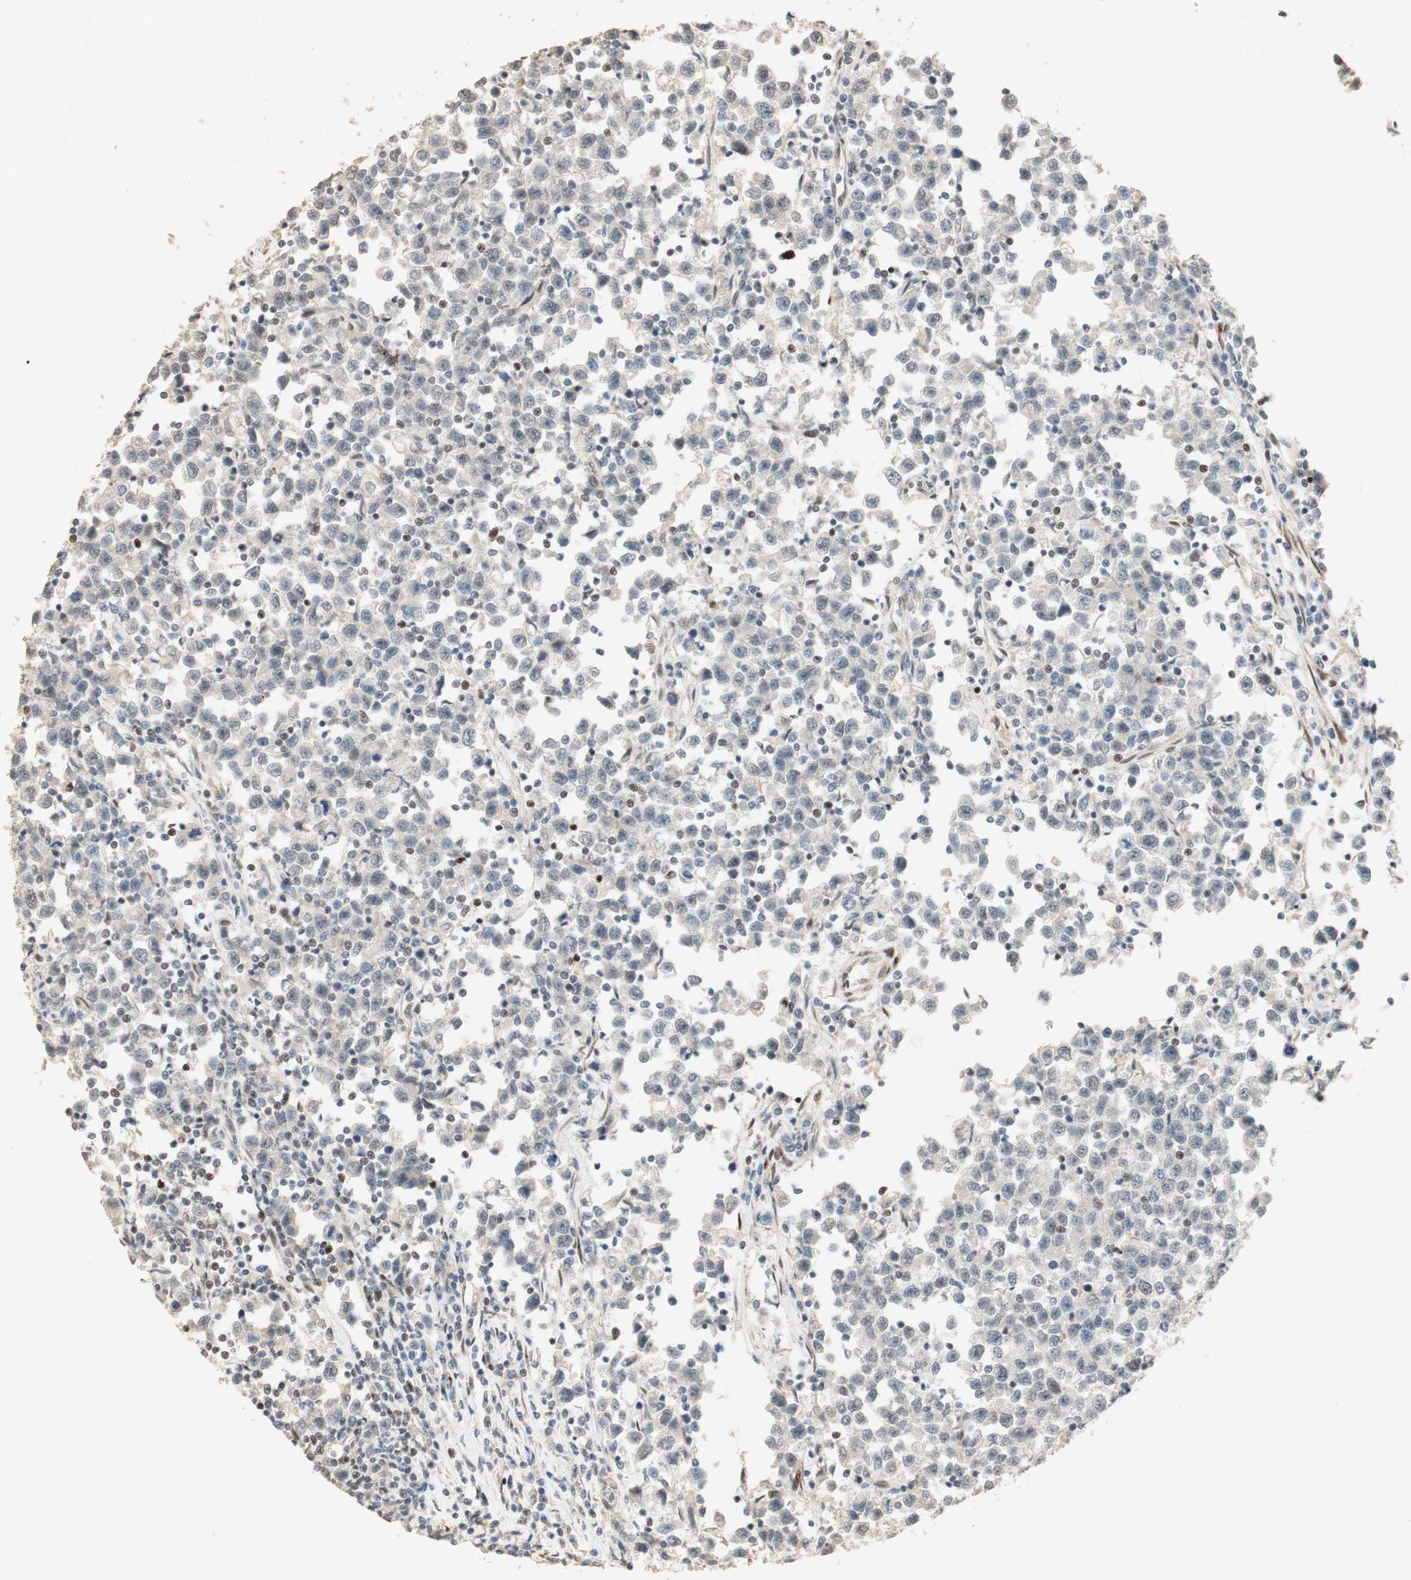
{"staining": {"intensity": "negative", "quantity": "none", "location": "none"}, "tissue": "testis cancer", "cell_type": "Tumor cells", "image_type": "cancer", "snomed": [{"axis": "morphology", "description": "Seminoma, NOS"}, {"axis": "topography", "description": "Testis"}], "caption": "A photomicrograph of seminoma (testis) stained for a protein demonstrates no brown staining in tumor cells.", "gene": "FOXP1", "patient": {"sex": "male", "age": 43}}